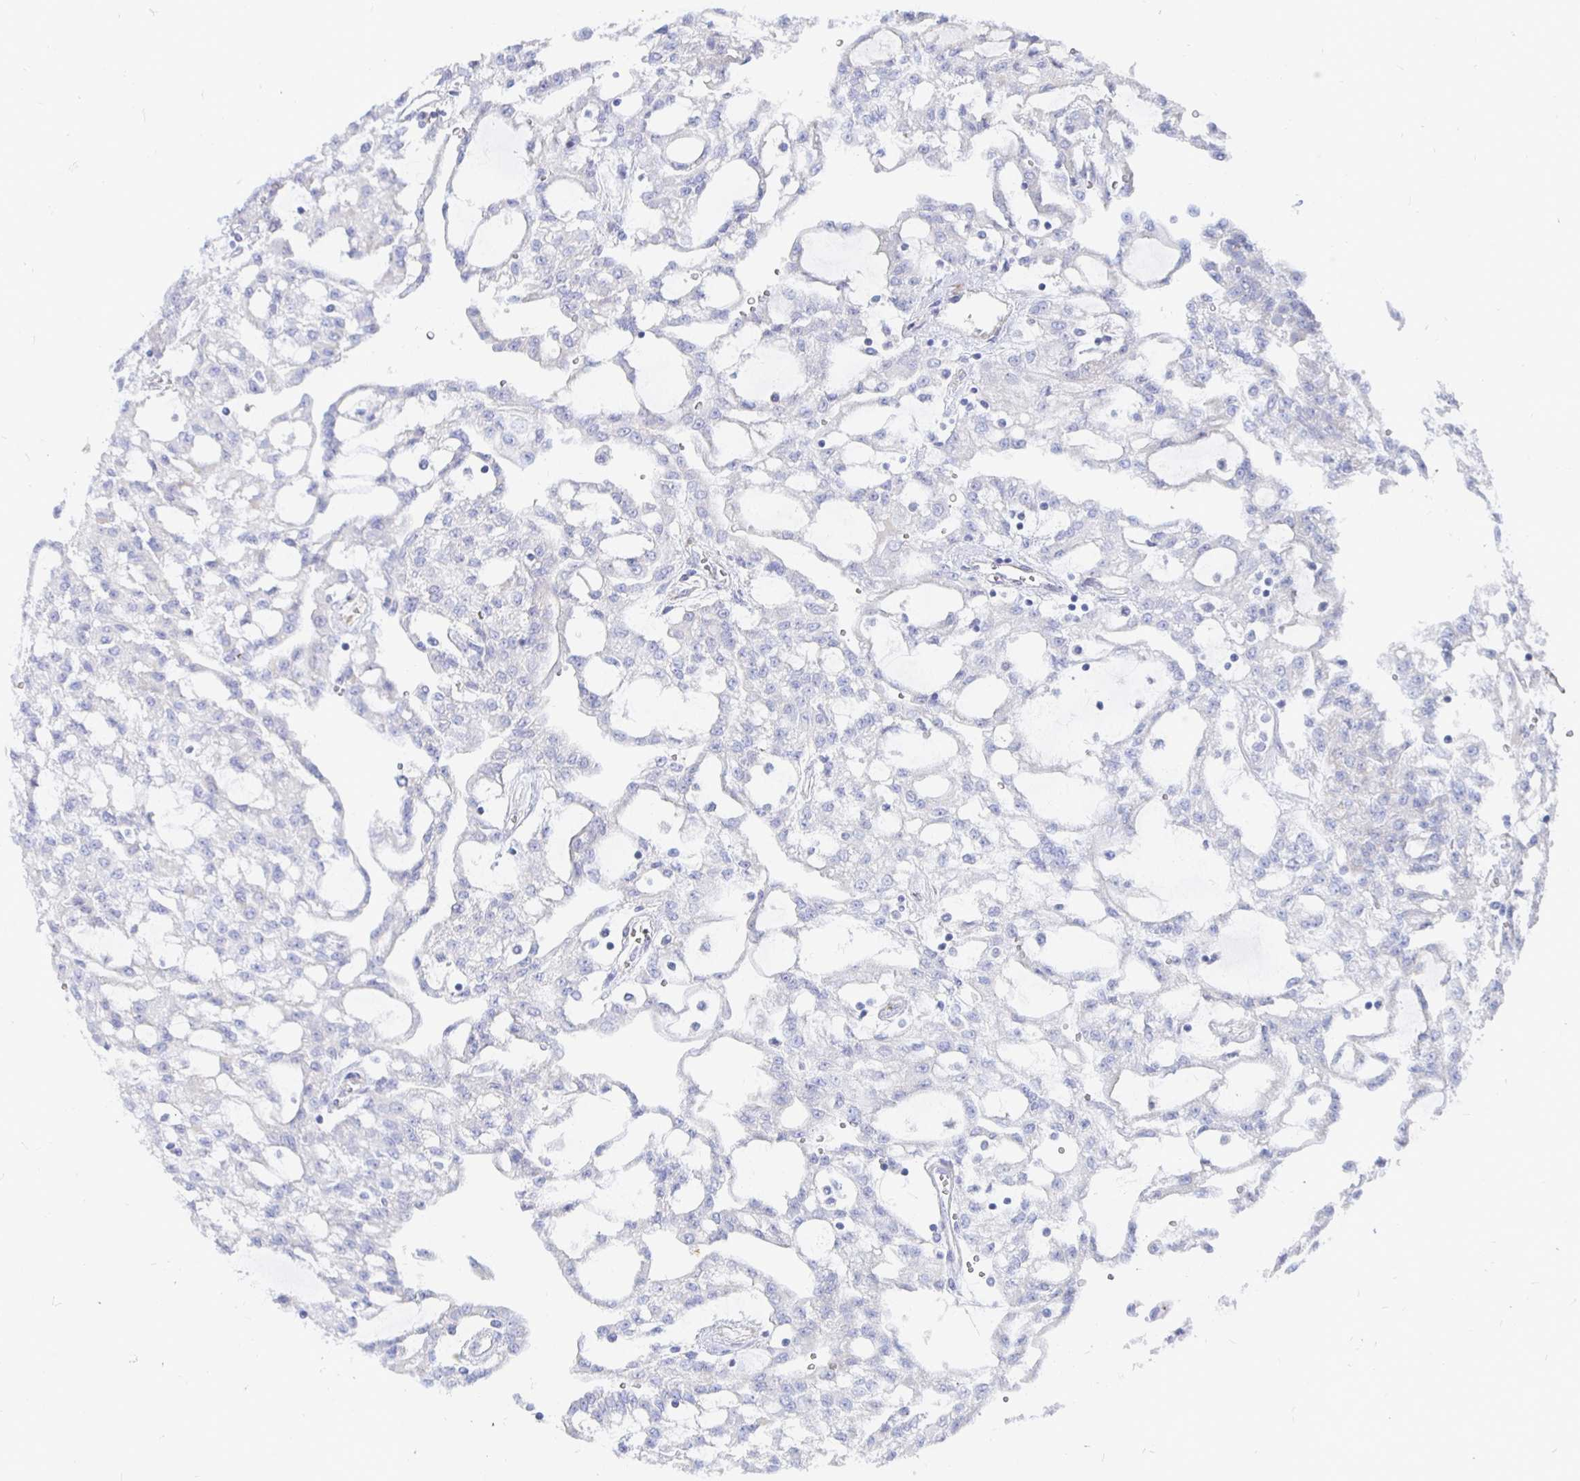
{"staining": {"intensity": "negative", "quantity": "none", "location": "none"}, "tissue": "renal cancer", "cell_type": "Tumor cells", "image_type": "cancer", "snomed": [{"axis": "morphology", "description": "Adenocarcinoma, NOS"}, {"axis": "topography", "description": "Kidney"}], "caption": "The photomicrograph shows no significant staining in tumor cells of renal cancer.", "gene": "COX16", "patient": {"sex": "male", "age": 63}}